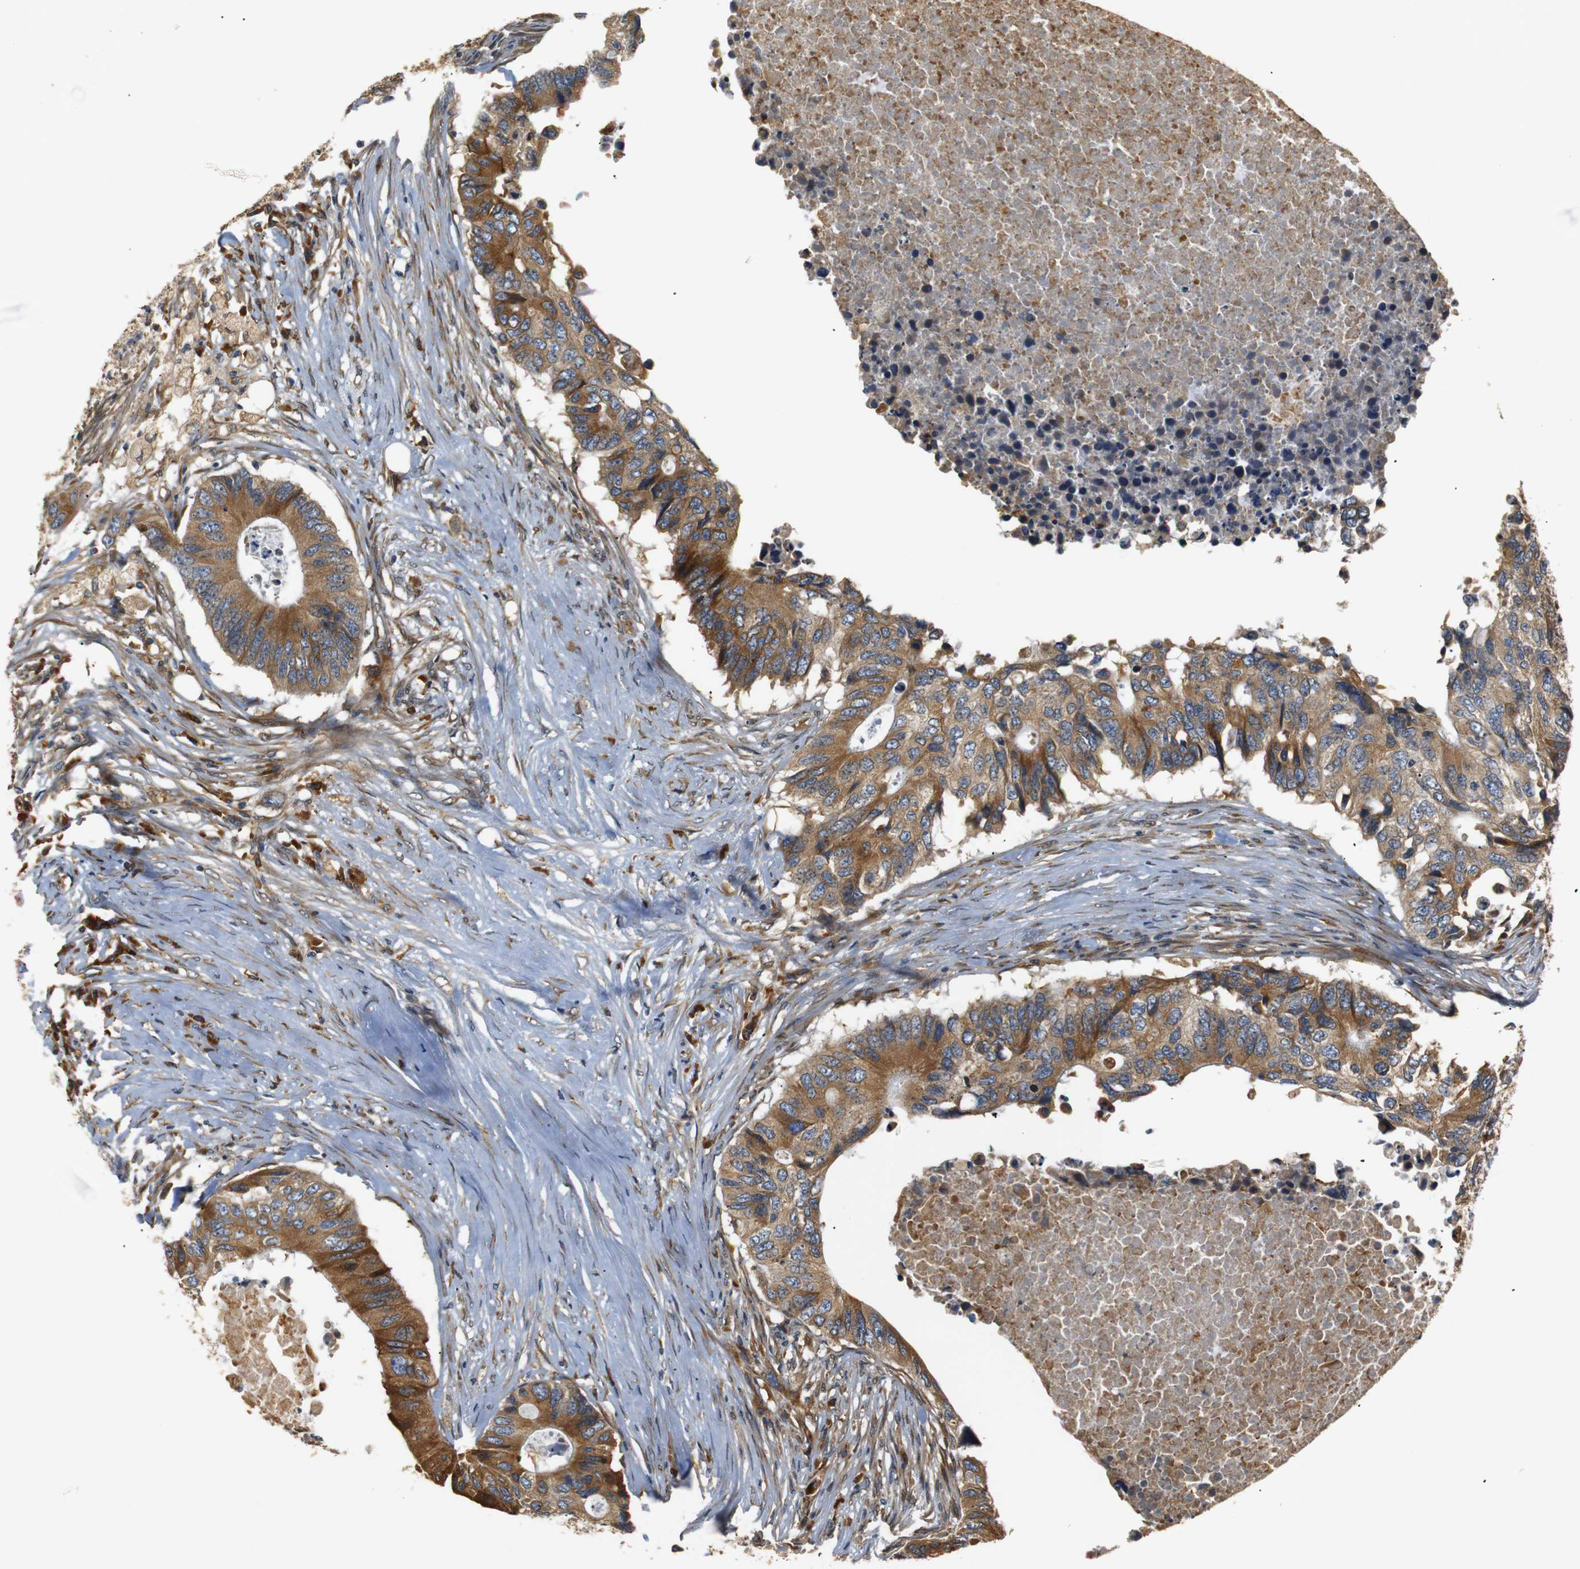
{"staining": {"intensity": "moderate", "quantity": ">75%", "location": "cytoplasmic/membranous"}, "tissue": "colorectal cancer", "cell_type": "Tumor cells", "image_type": "cancer", "snomed": [{"axis": "morphology", "description": "Adenocarcinoma, NOS"}, {"axis": "topography", "description": "Colon"}], "caption": "A photomicrograph showing moderate cytoplasmic/membranous staining in approximately >75% of tumor cells in adenocarcinoma (colorectal), as visualized by brown immunohistochemical staining.", "gene": "TMED2", "patient": {"sex": "male", "age": 71}}